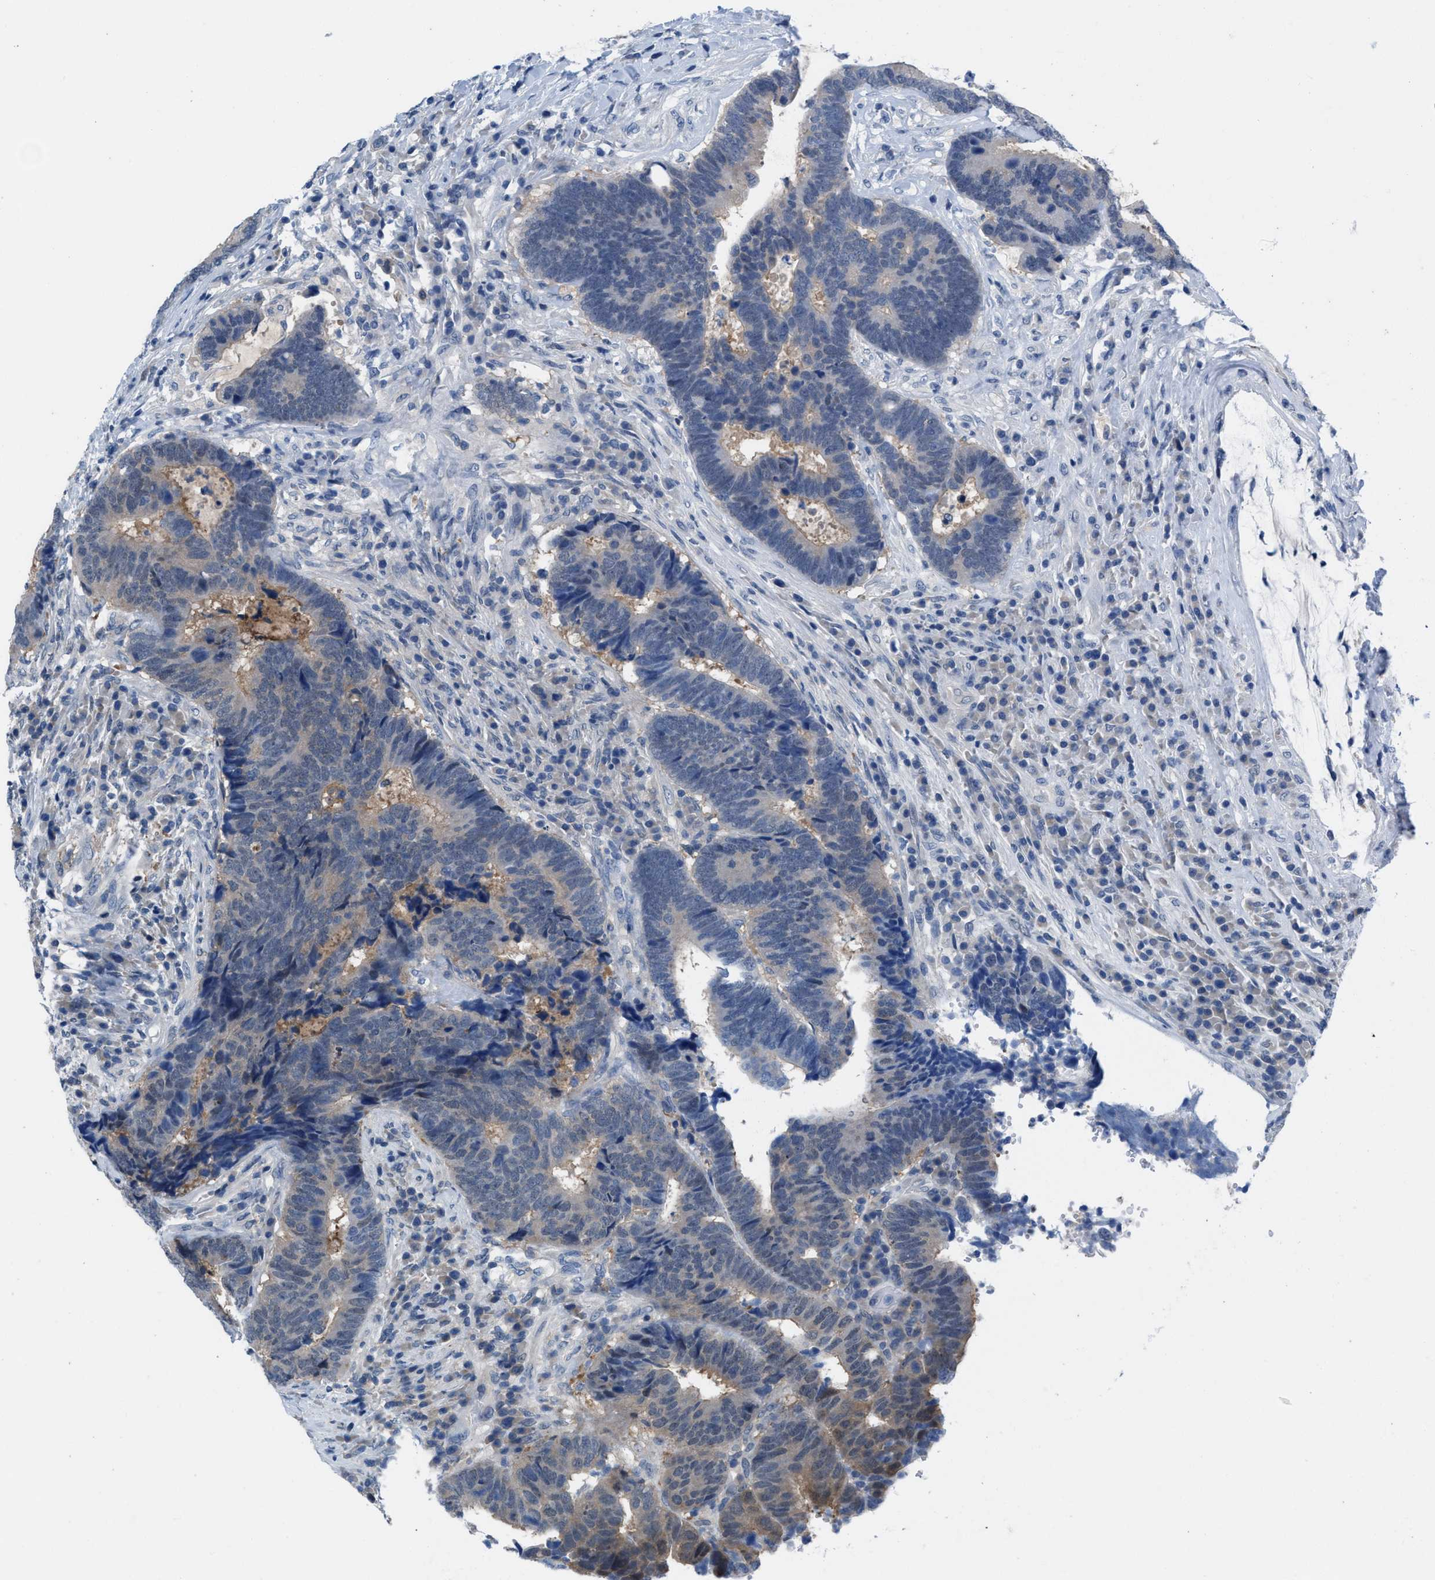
{"staining": {"intensity": "weak", "quantity": "<25%", "location": "cytoplasmic/membranous"}, "tissue": "colorectal cancer", "cell_type": "Tumor cells", "image_type": "cancer", "snomed": [{"axis": "morphology", "description": "Adenocarcinoma, NOS"}, {"axis": "topography", "description": "Rectum"}], "caption": "There is no significant expression in tumor cells of colorectal cancer (adenocarcinoma).", "gene": "NUDT5", "patient": {"sex": "female", "age": 89}}